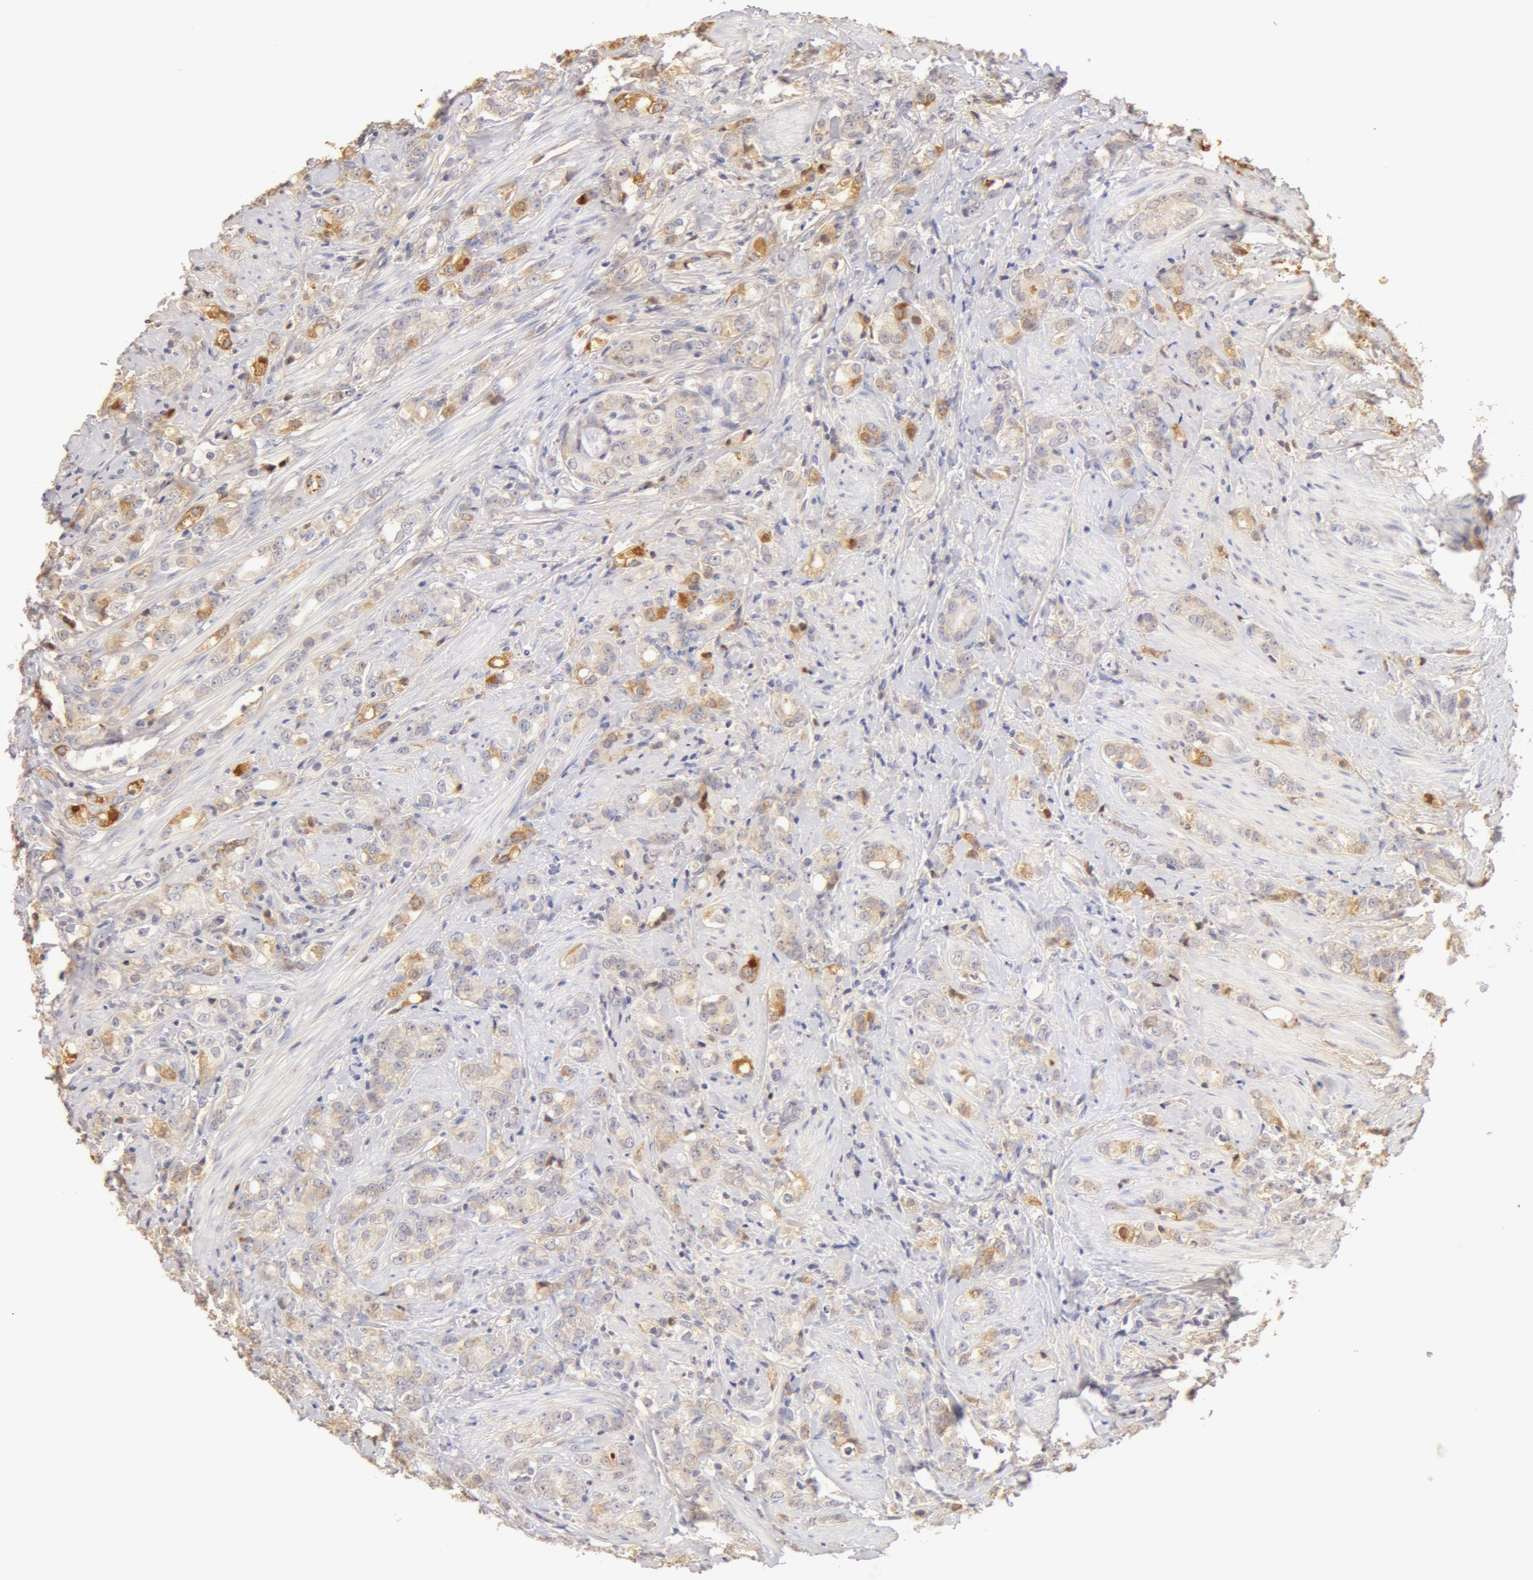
{"staining": {"intensity": "weak", "quantity": ">75%", "location": "cytoplasmic/membranous"}, "tissue": "prostate cancer", "cell_type": "Tumor cells", "image_type": "cancer", "snomed": [{"axis": "morphology", "description": "Adenocarcinoma, Medium grade"}, {"axis": "topography", "description": "Prostate"}], "caption": "Medium-grade adenocarcinoma (prostate) tissue exhibits weak cytoplasmic/membranous expression in approximately >75% of tumor cells, visualized by immunohistochemistry.", "gene": "TF", "patient": {"sex": "male", "age": 59}}